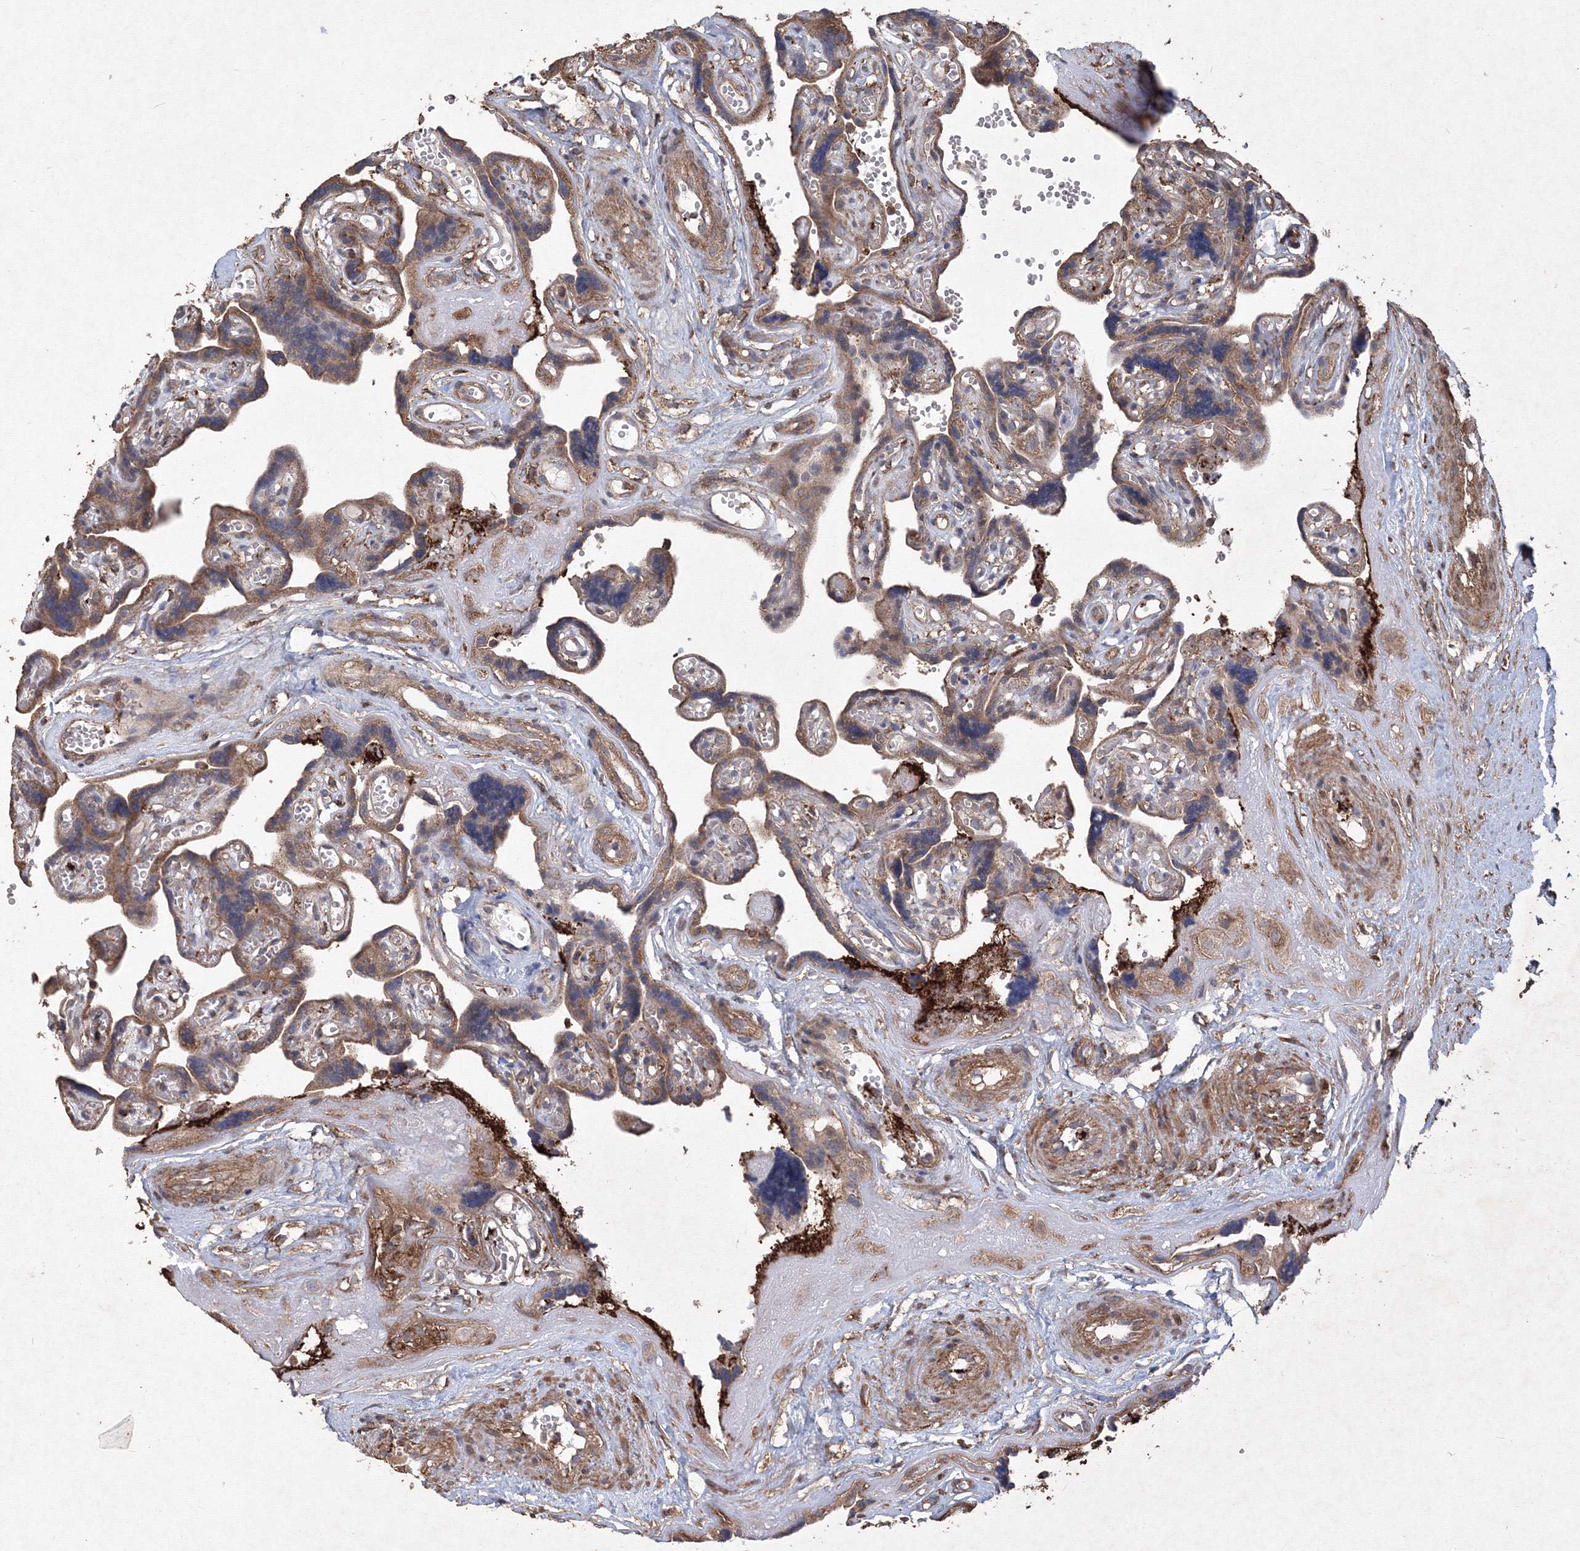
{"staining": {"intensity": "moderate", "quantity": ">75%", "location": "cytoplasmic/membranous"}, "tissue": "placenta", "cell_type": "Trophoblastic cells", "image_type": "normal", "snomed": [{"axis": "morphology", "description": "Normal tissue, NOS"}, {"axis": "topography", "description": "Placenta"}], "caption": "Trophoblastic cells exhibit medium levels of moderate cytoplasmic/membranous positivity in about >75% of cells in unremarkable placenta. Immunohistochemistry (ihc) stains the protein in brown and the nuclei are stained blue.", "gene": "TMEM139", "patient": {"sex": "female", "age": 30}}